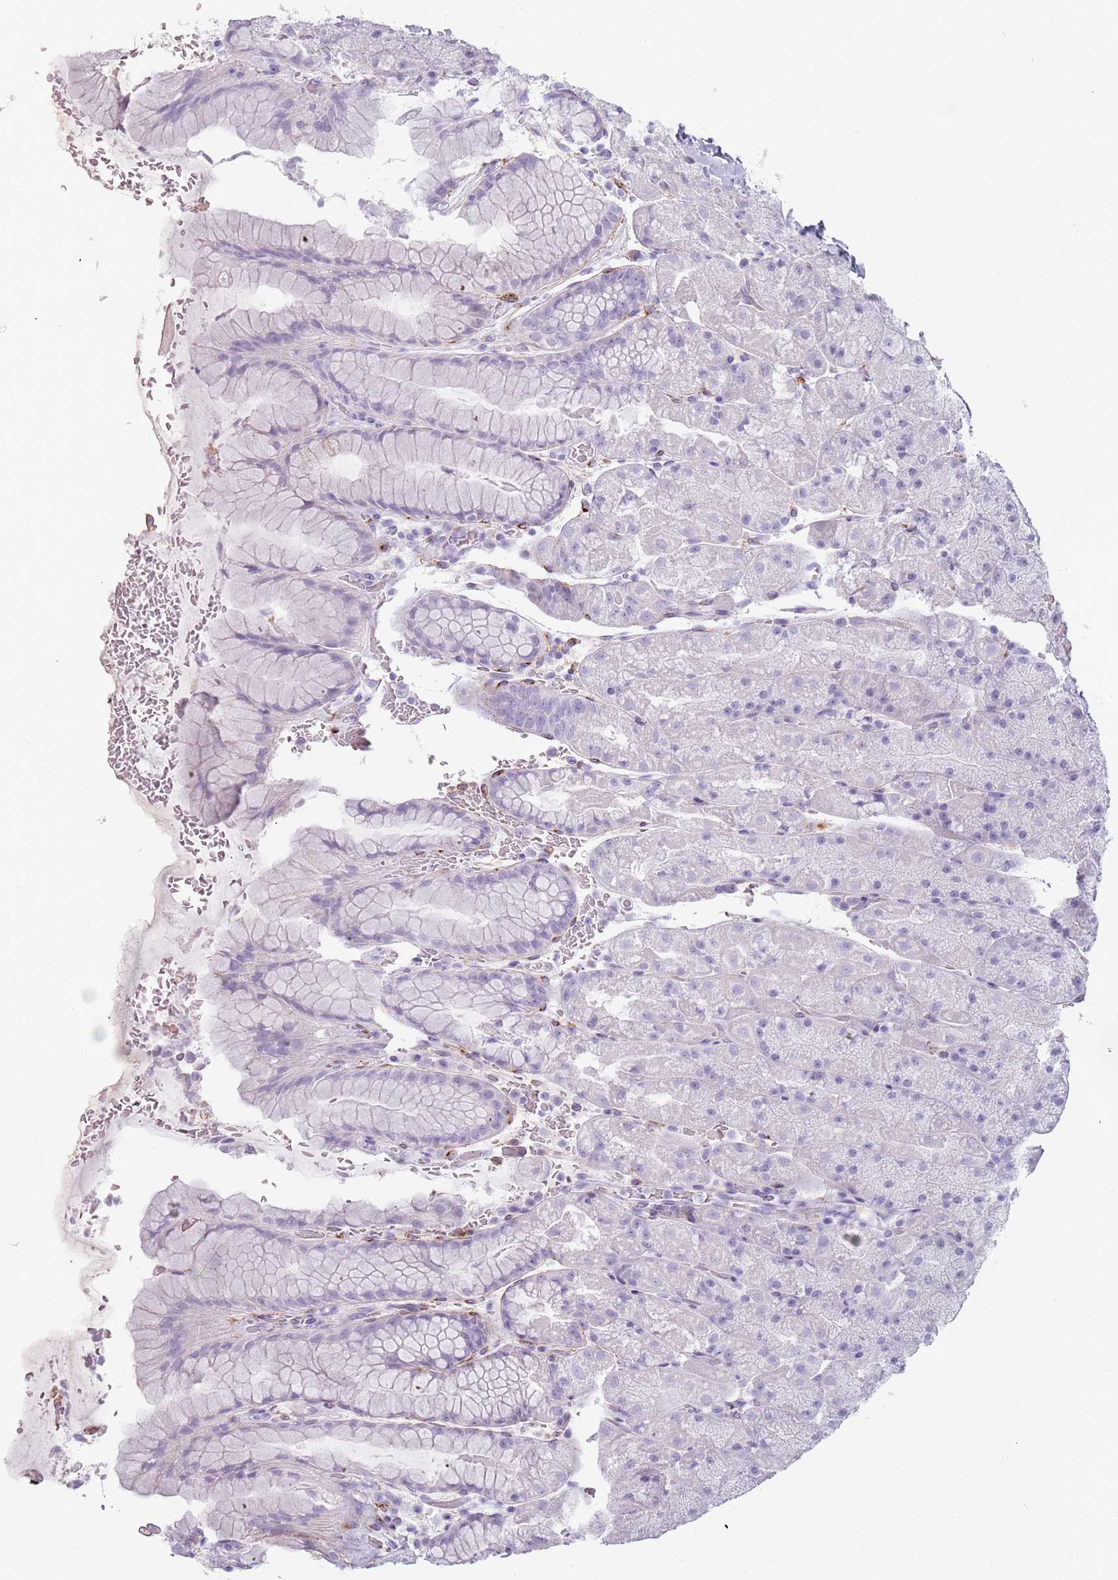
{"staining": {"intensity": "negative", "quantity": "none", "location": "none"}, "tissue": "stomach", "cell_type": "Glandular cells", "image_type": "normal", "snomed": [{"axis": "morphology", "description": "Normal tissue, NOS"}, {"axis": "topography", "description": "Stomach, upper"}, {"axis": "topography", "description": "Stomach, lower"}], "caption": "There is no significant positivity in glandular cells of stomach. (Stains: DAB immunohistochemistry (IHC) with hematoxylin counter stain, Microscopy: brightfield microscopy at high magnification).", "gene": "COLEC12", "patient": {"sex": "male", "age": 67}}